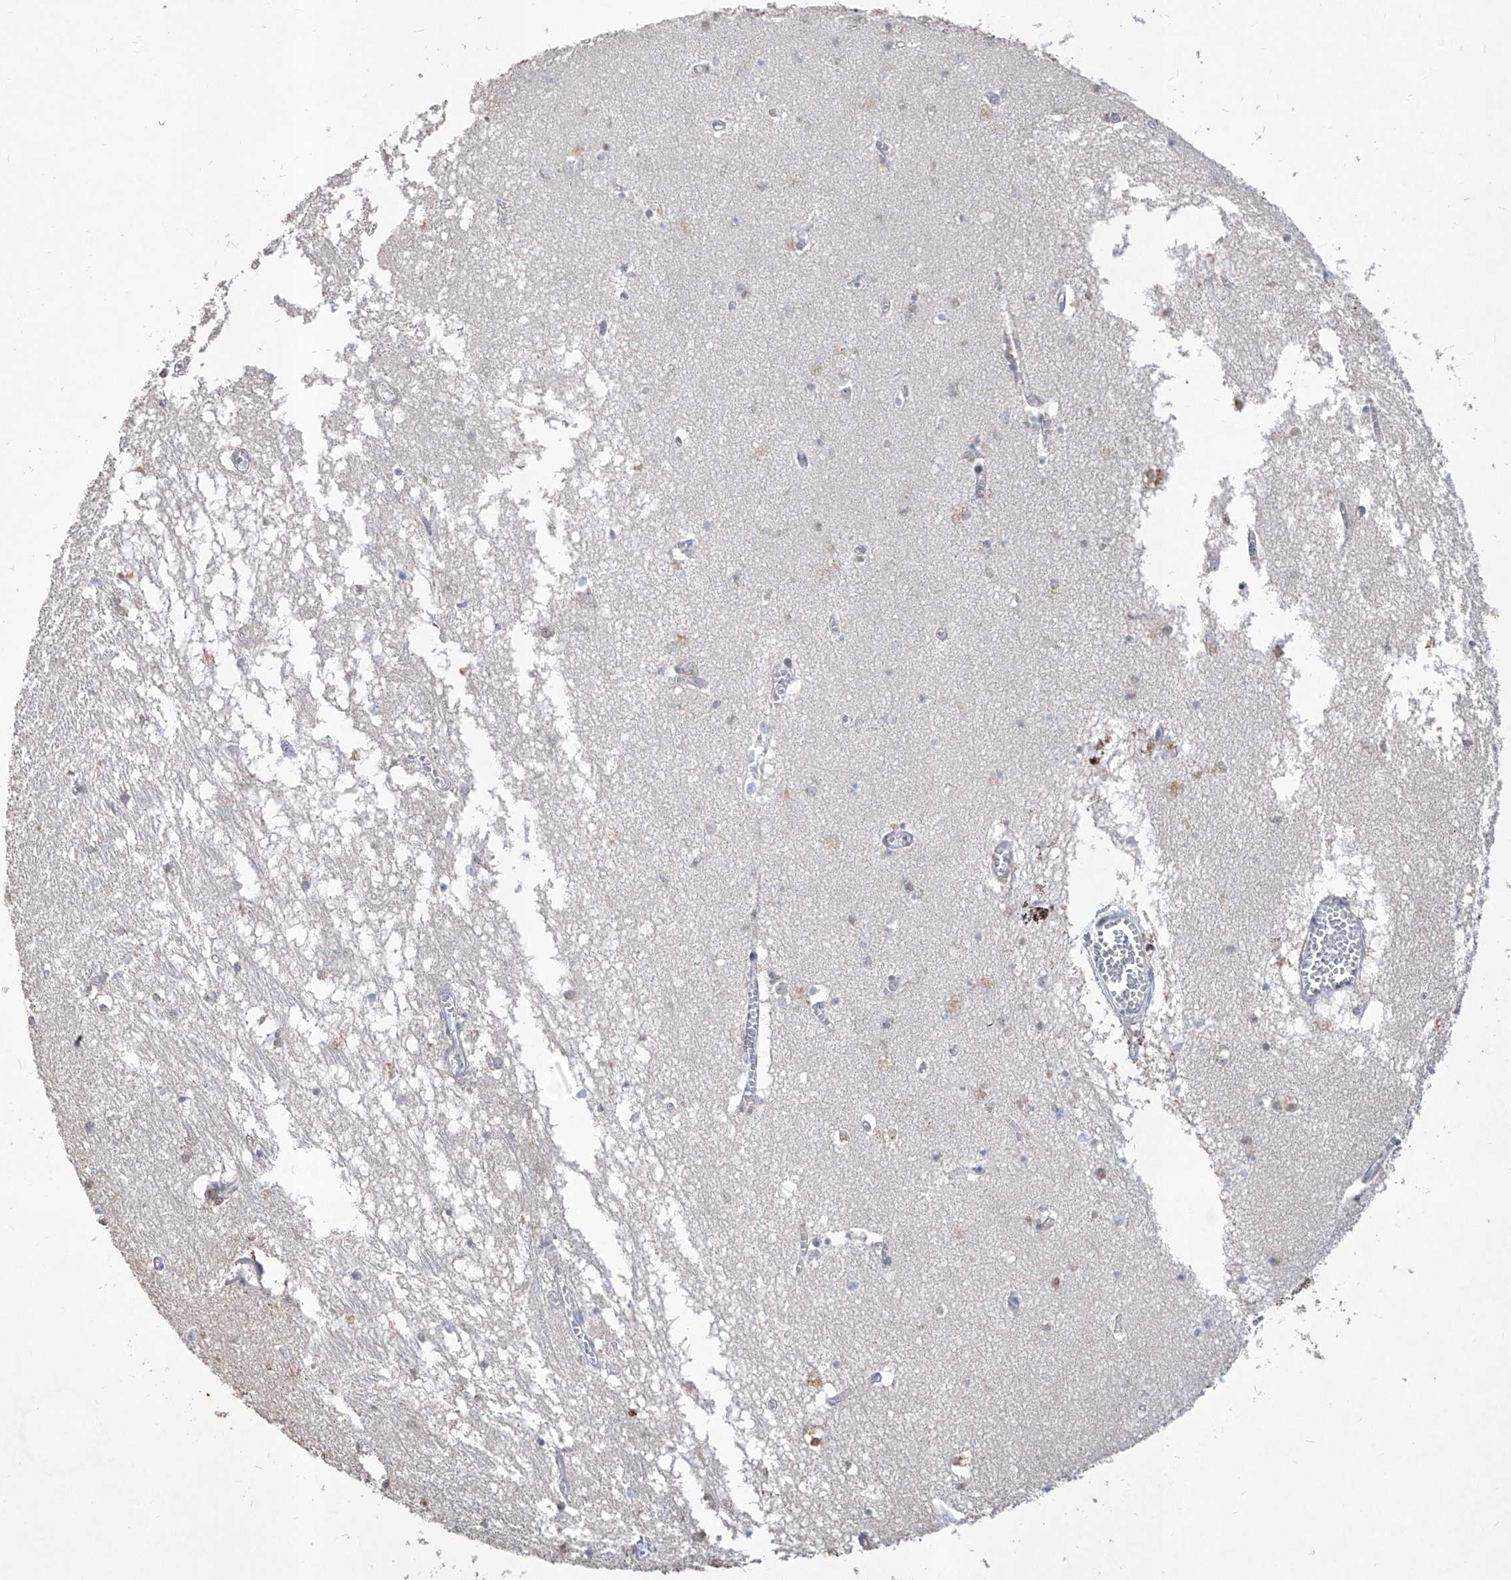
{"staining": {"intensity": "moderate", "quantity": "<25%", "location": "cytoplasmic/membranous"}, "tissue": "hippocampus", "cell_type": "Glial cells", "image_type": "normal", "snomed": [{"axis": "morphology", "description": "Normal tissue, NOS"}, {"axis": "topography", "description": "Hippocampus"}], "caption": "A high-resolution photomicrograph shows immunohistochemistry (IHC) staining of unremarkable hippocampus, which shows moderate cytoplasmic/membranous staining in about <25% of glial cells.", "gene": "ZBTB48", "patient": {"sex": "male", "age": 70}}